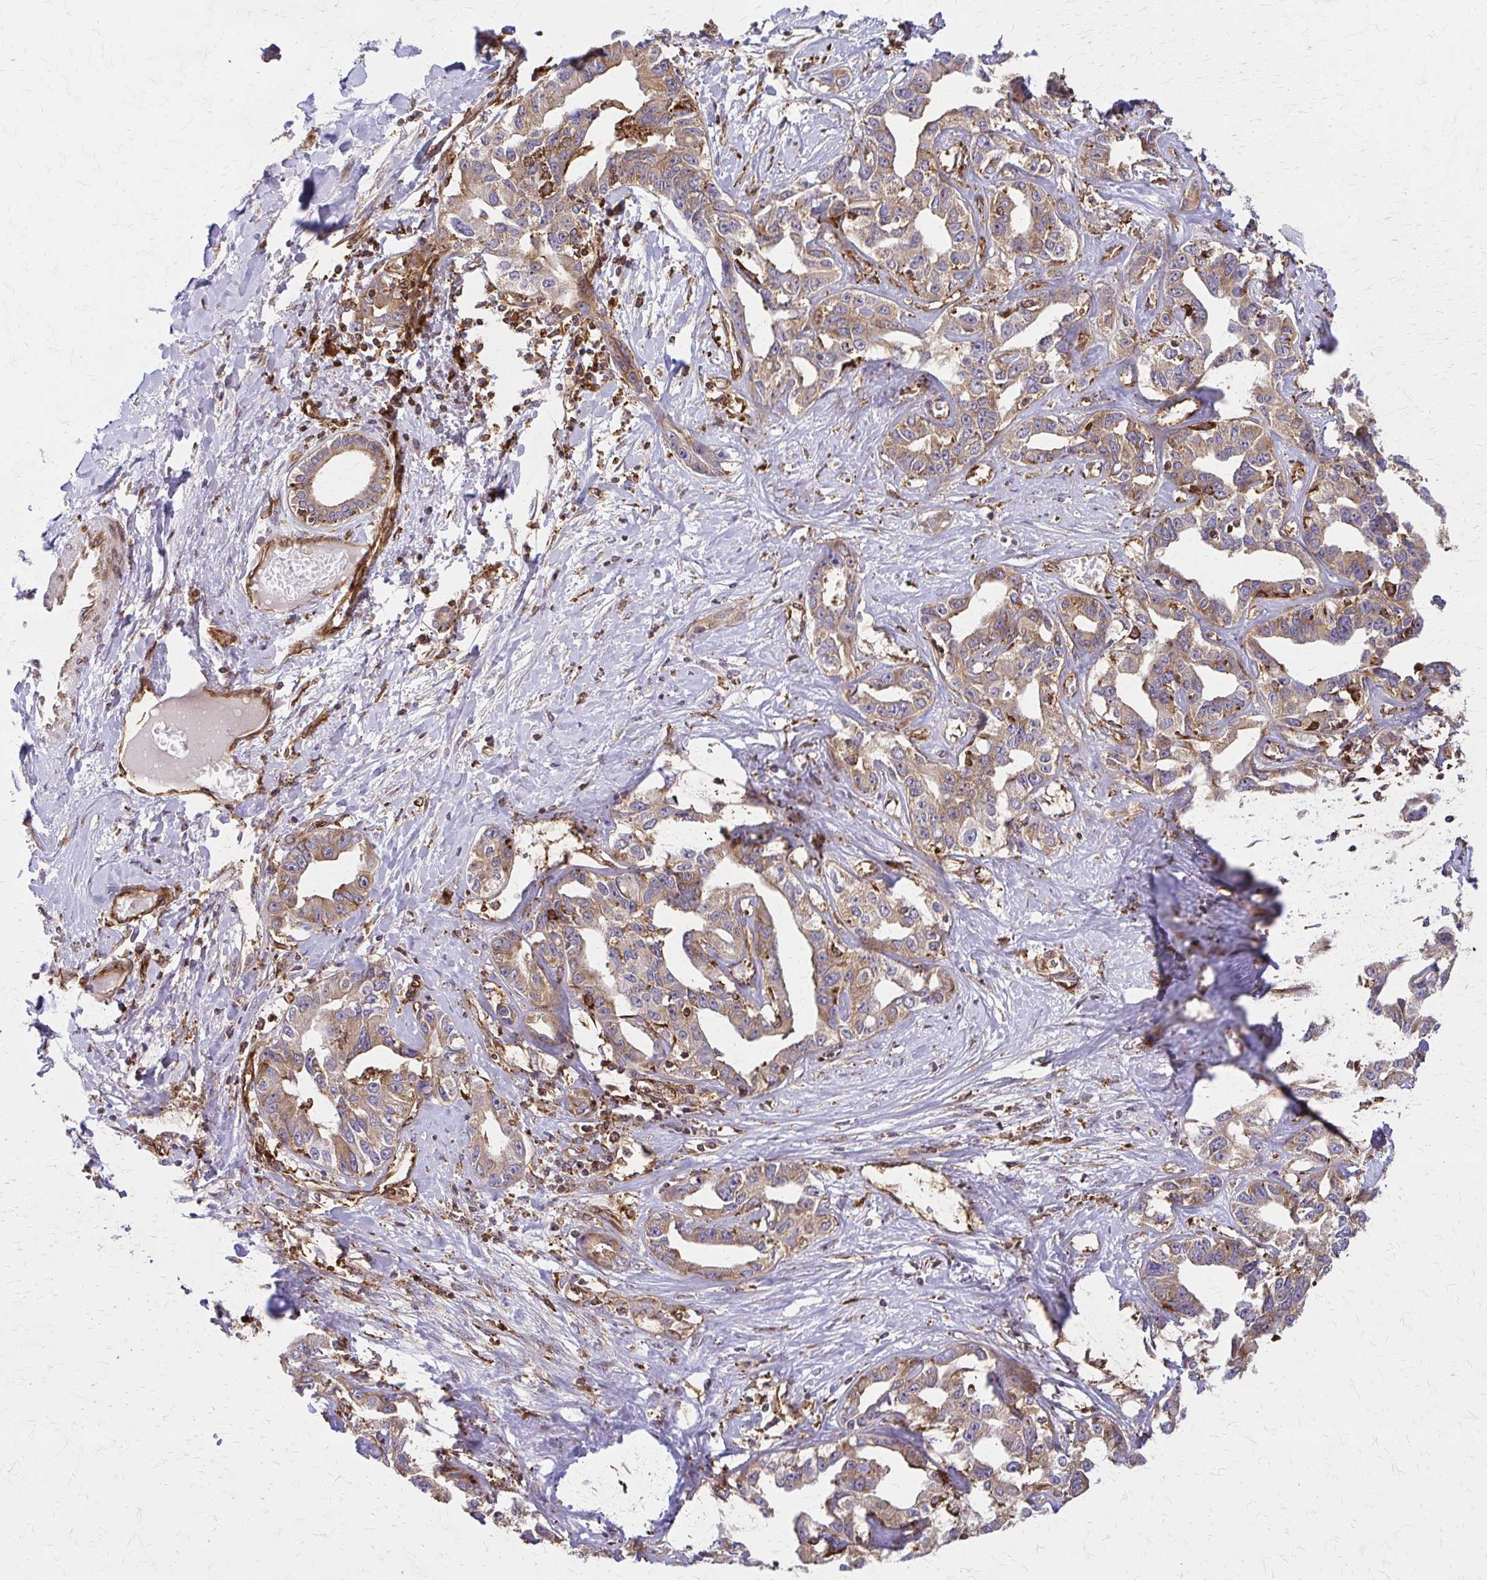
{"staining": {"intensity": "moderate", "quantity": ">75%", "location": "cytoplasmic/membranous"}, "tissue": "liver cancer", "cell_type": "Tumor cells", "image_type": "cancer", "snomed": [{"axis": "morphology", "description": "Cholangiocarcinoma"}, {"axis": "topography", "description": "Liver"}], "caption": "An immunohistochemistry micrograph of neoplastic tissue is shown. Protein staining in brown shows moderate cytoplasmic/membranous positivity in liver cancer within tumor cells.", "gene": "WASF2", "patient": {"sex": "male", "age": 59}}